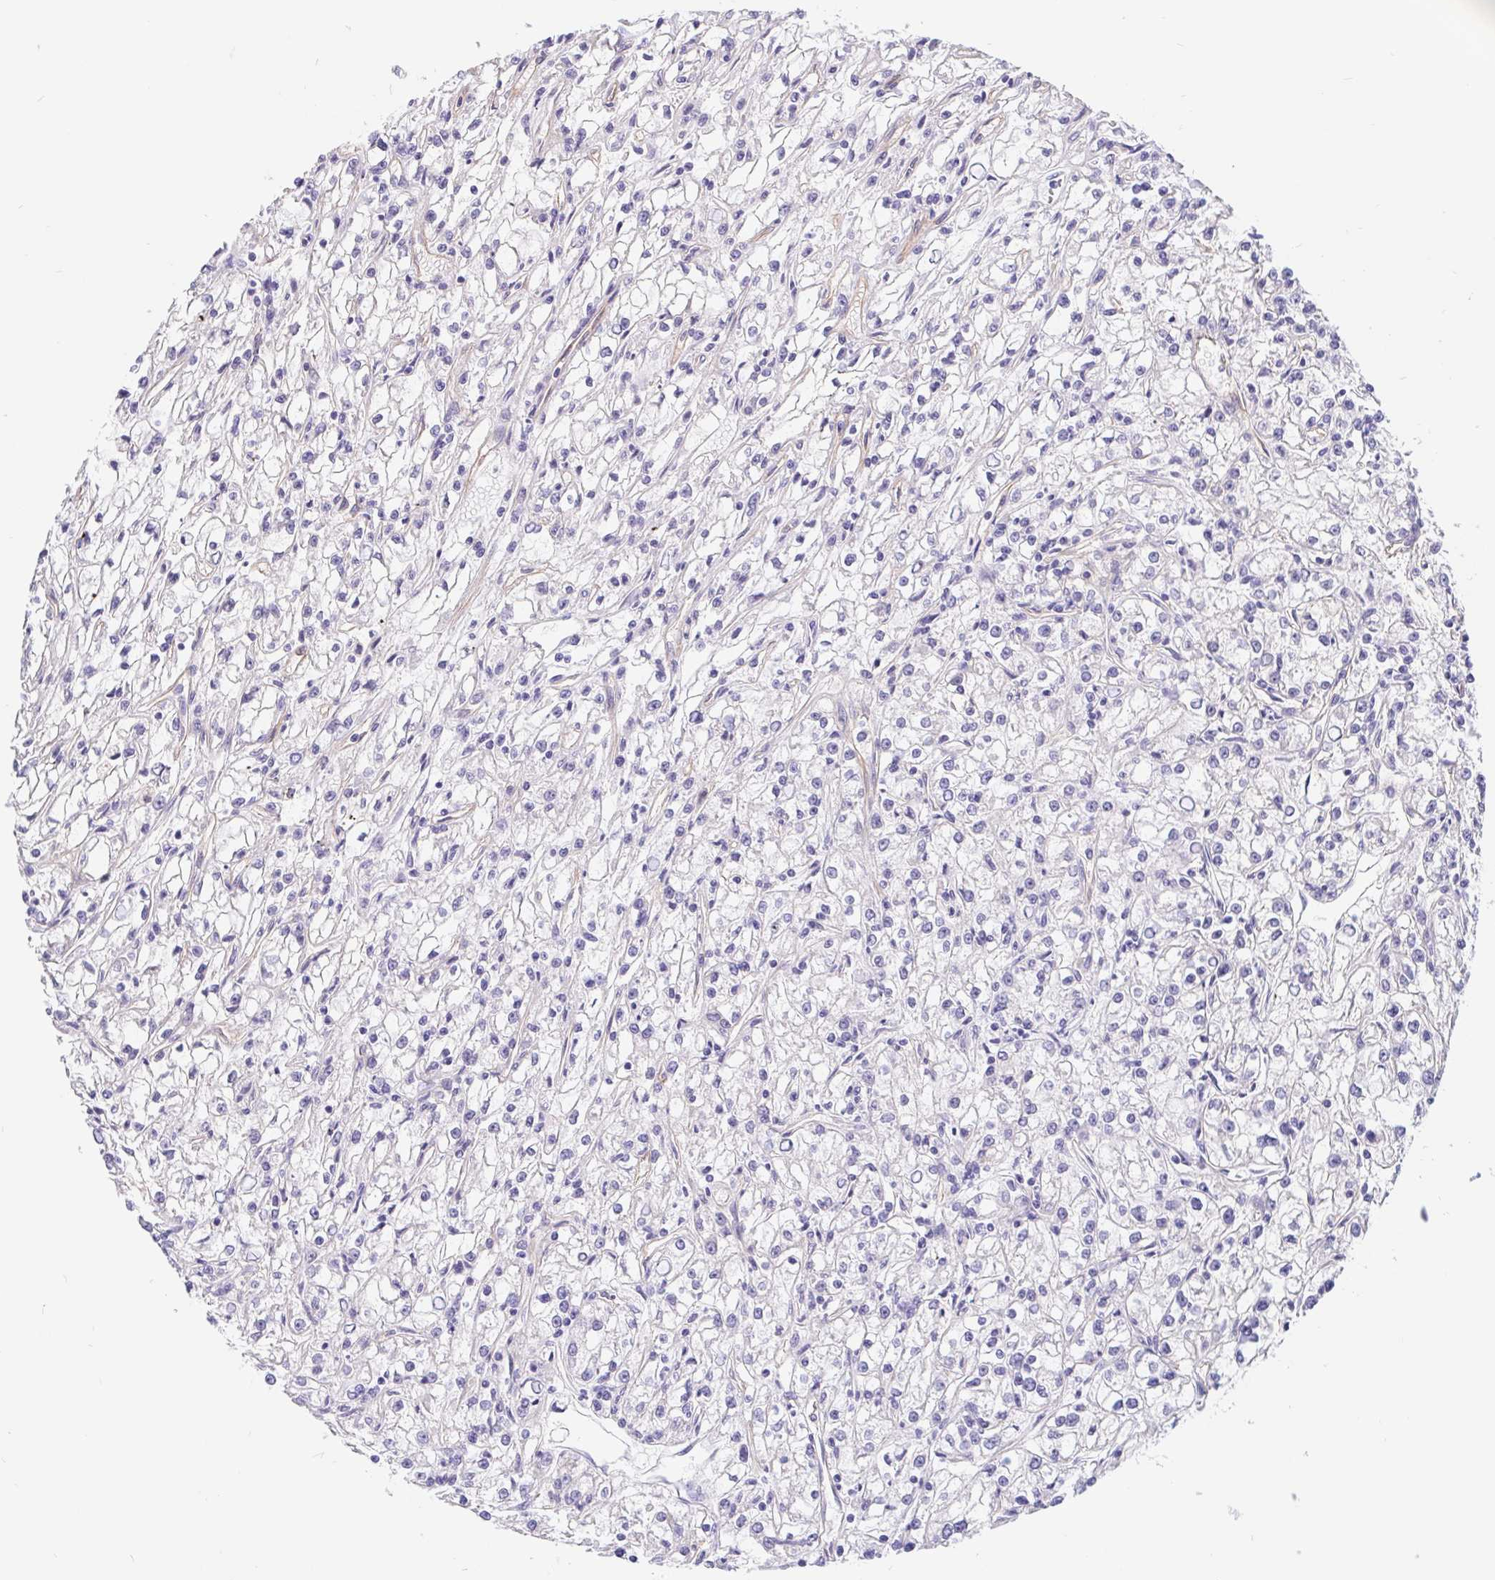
{"staining": {"intensity": "negative", "quantity": "none", "location": "none"}, "tissue": "renal cancer", "cell_type": "Tumor cells", "image_type": "cancer", "snomed": [{"axis": "morphology", "description": "Adenocarcinoma, NOS"}, {"axis": "topography", "description": "Kidney"}], "caption": "Tumor cells show no significant protein positivity in renal adenocarcinoma.", "gene": "LIMCH1", "patient": {"sex": "female", "age": 59}}